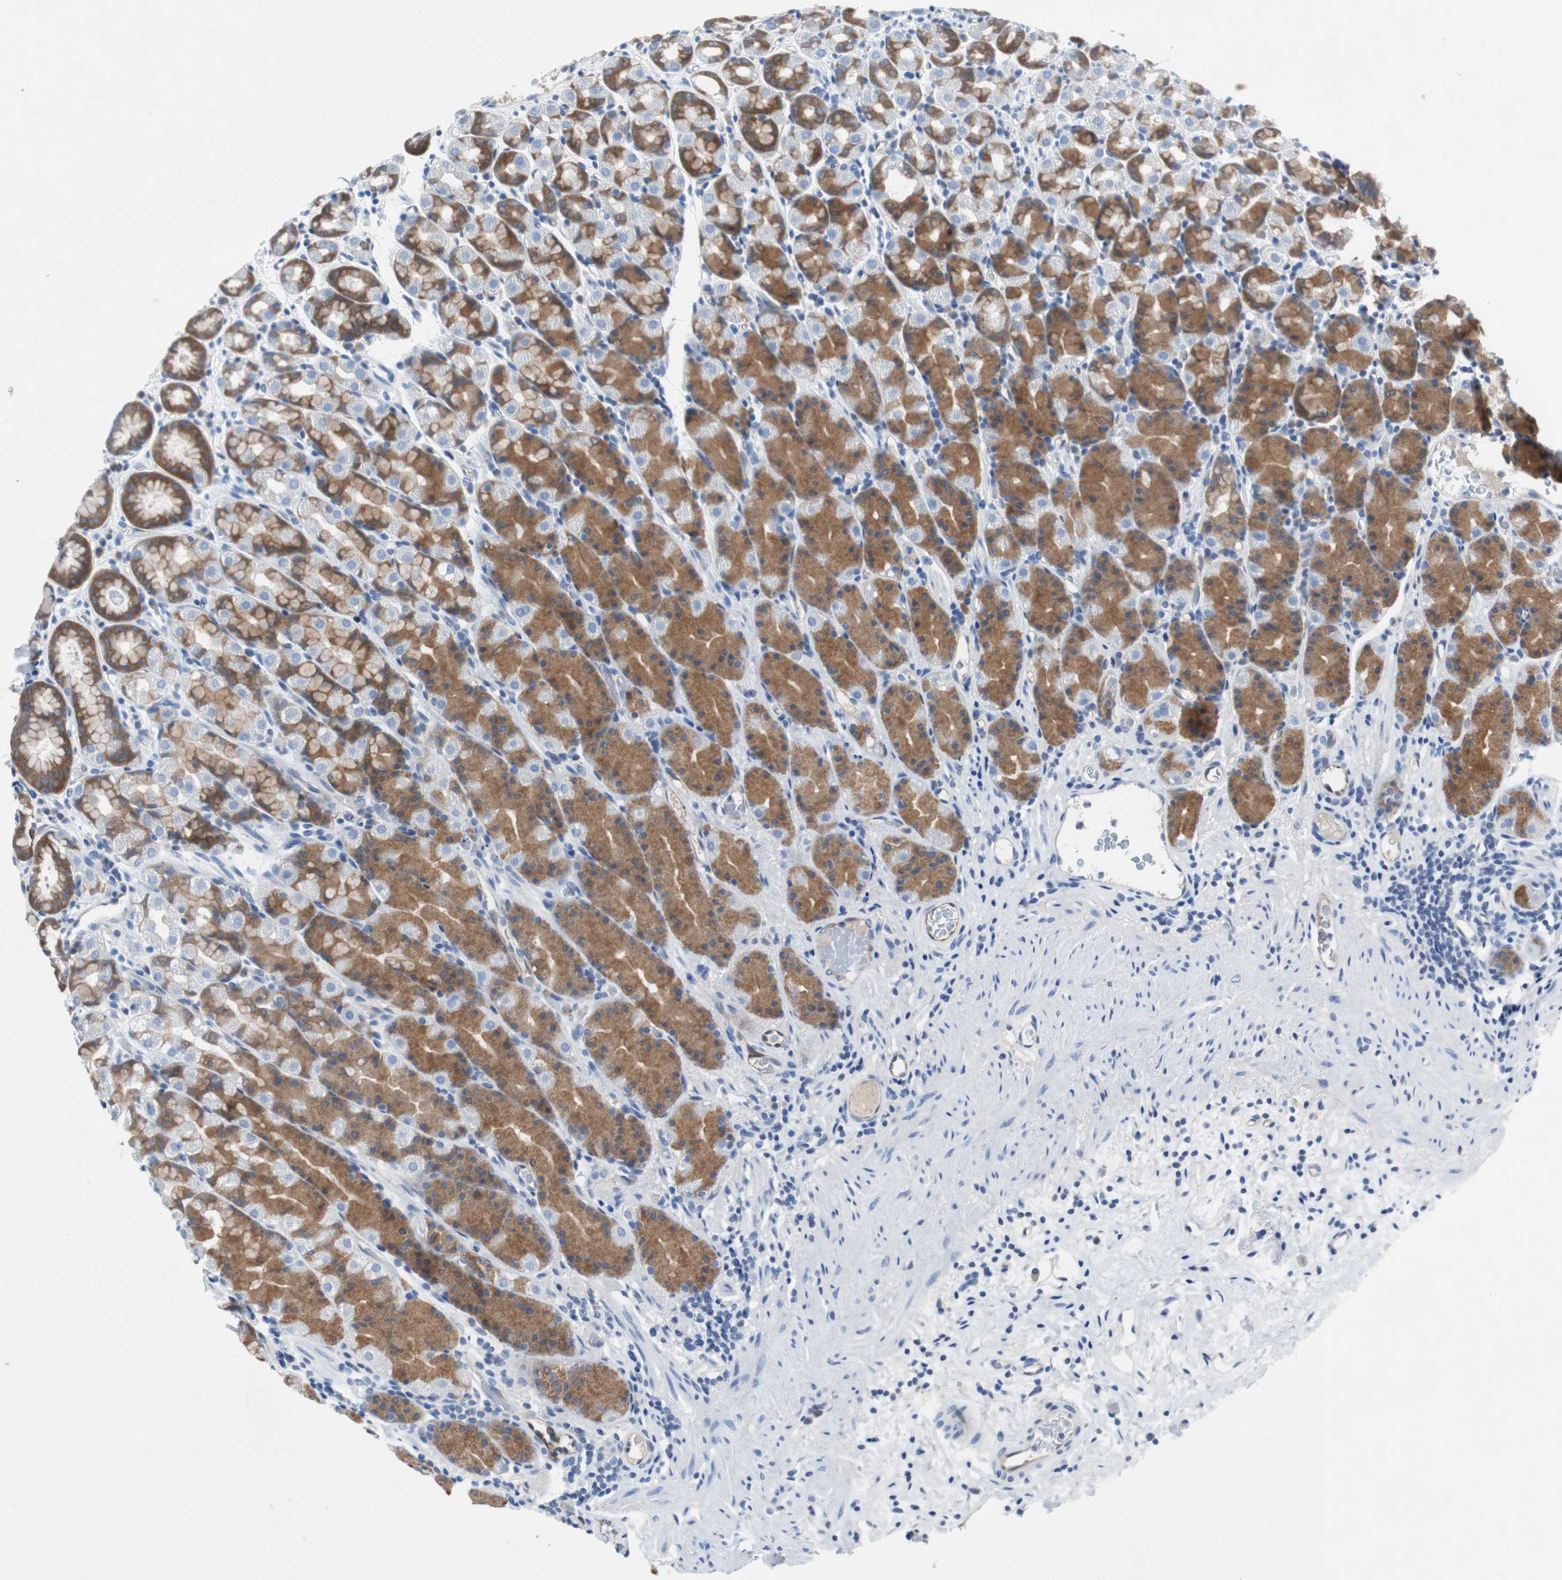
{"staining": {"intensity": "moderate", "quantity": ">75%", "location": "cytoplasmic/membranous"}, "tissue": "stomach", "cell_type": "Glandular cells", "image_type": "normal", "snomed": [{"axis": "morphology", "description": "Normal tissue, NOS"}, {"axis": "topography", "description": "Stomach, upper"}], "caption": "IHC histopathology image of normal stomach: human stomach stained using immunohistochemistry displays medium levels of moderate protein expression localized specifically in the cytoplasmic/membranous of glandular cells, appearing as a cytoplasmic/membranous brown color.", "gene": "EEF2K", "patient": {"sex": "male", "age": 68}}